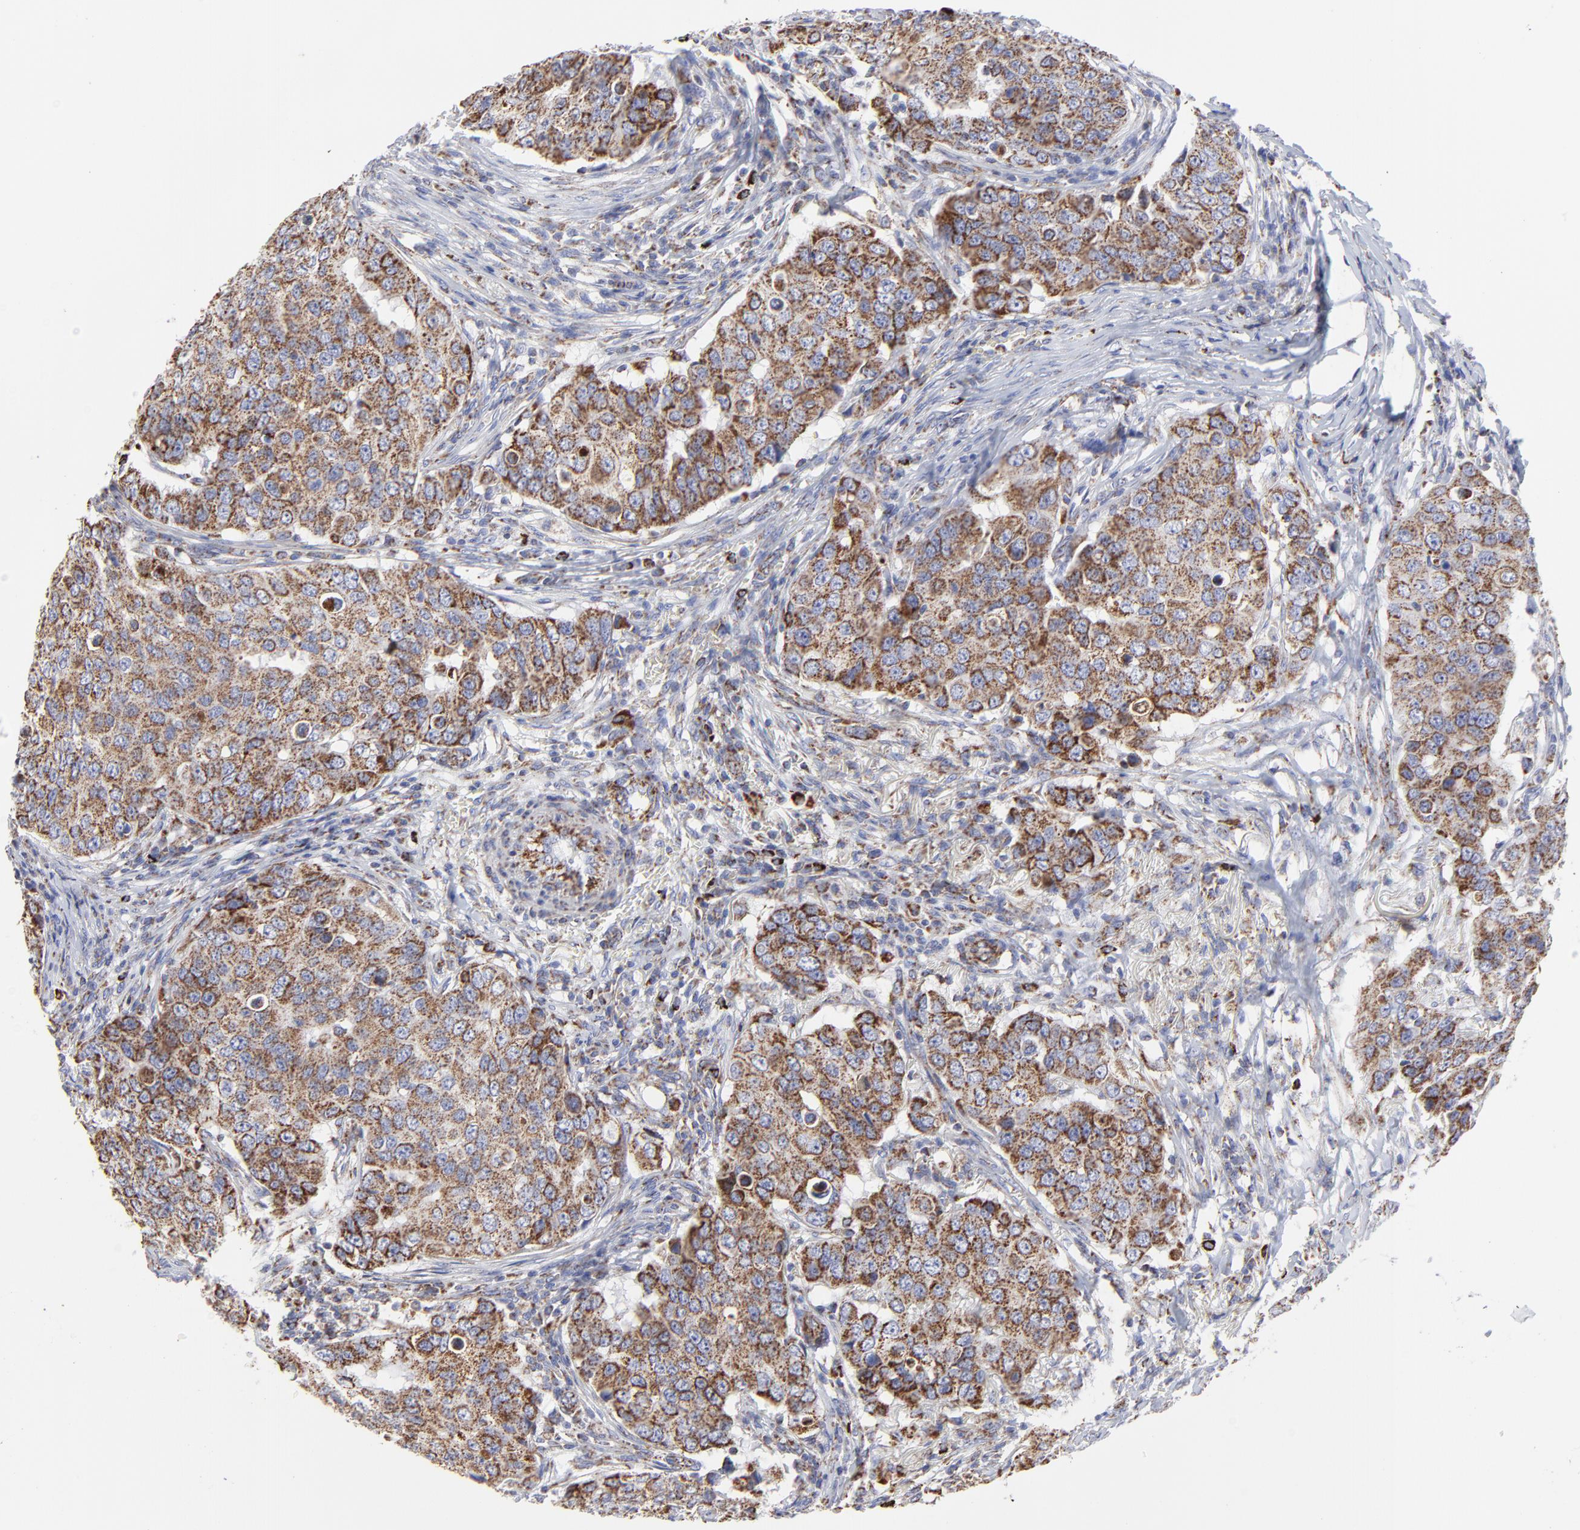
{"staining": {"intensity": "strong", "quantity": ">75%", "location": "cytoplasmic/membranous"}, "tissue": "breast cancer", "cell_type": "Tumor cells", "image_type": "cancer", "snomed": [{"axis": "morphology", "description": "Duct carcinoma"}, {"axis": "topography", "description": "Breast"}], "caption": "Immunohistochemical staining of intraductal carcinoma (breast) exhibits high levels of strong cytoplasmic/membranous protein staining in approximately >75% of tumor cells. (Brightfield microscopy of DAB IHC at high magnification).", "gene": "PINK1", "patient": {"sex": "female", "age": 54}}